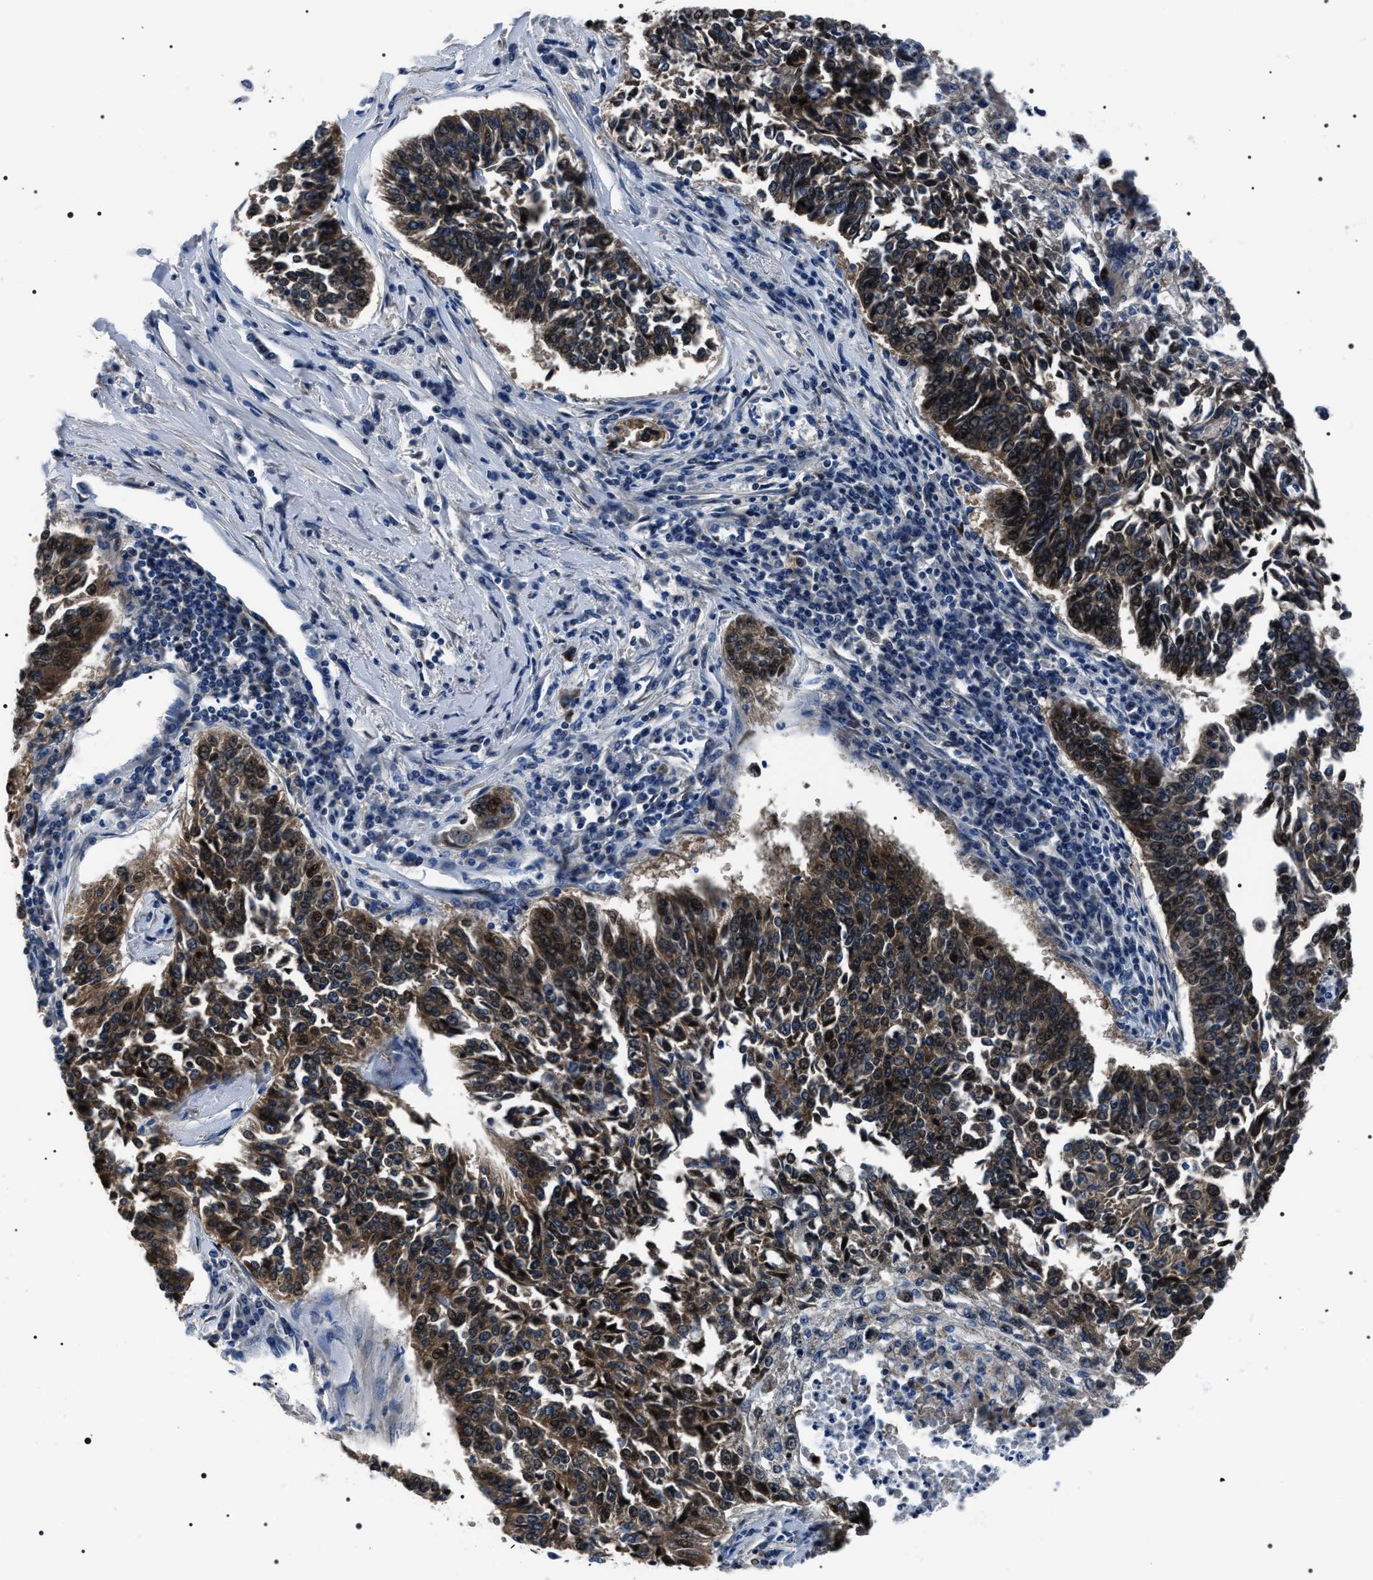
{"staining": {"intensity": "strong", "quantity": "25%-75%", "location": "cytoplasmic/membranous,nuclear"}, "tissue": "lung cancer", "cell_type": "Tumor cells", "image_type": "cancer", "snomed": [{"axis": "morphology", "description": "Normal tissue, NOS"}, {"axis": "morphology", "description": "Squamous cell carcinoma, NOS"}, {"axis": "topography", "description": "Cartilage tissue"}, {"axis": "topography", "description": "Bronchus"}, {"axis": "topography", "description": "Lung"}], "caption": "Squamous cell carcinoma (lung) stained for a protein reveals strong cytoplasmic/membranous and nuclear positivity in tumor cells.", "gene": "BAG2", "patient": {"sex": "female", "age": 49}}